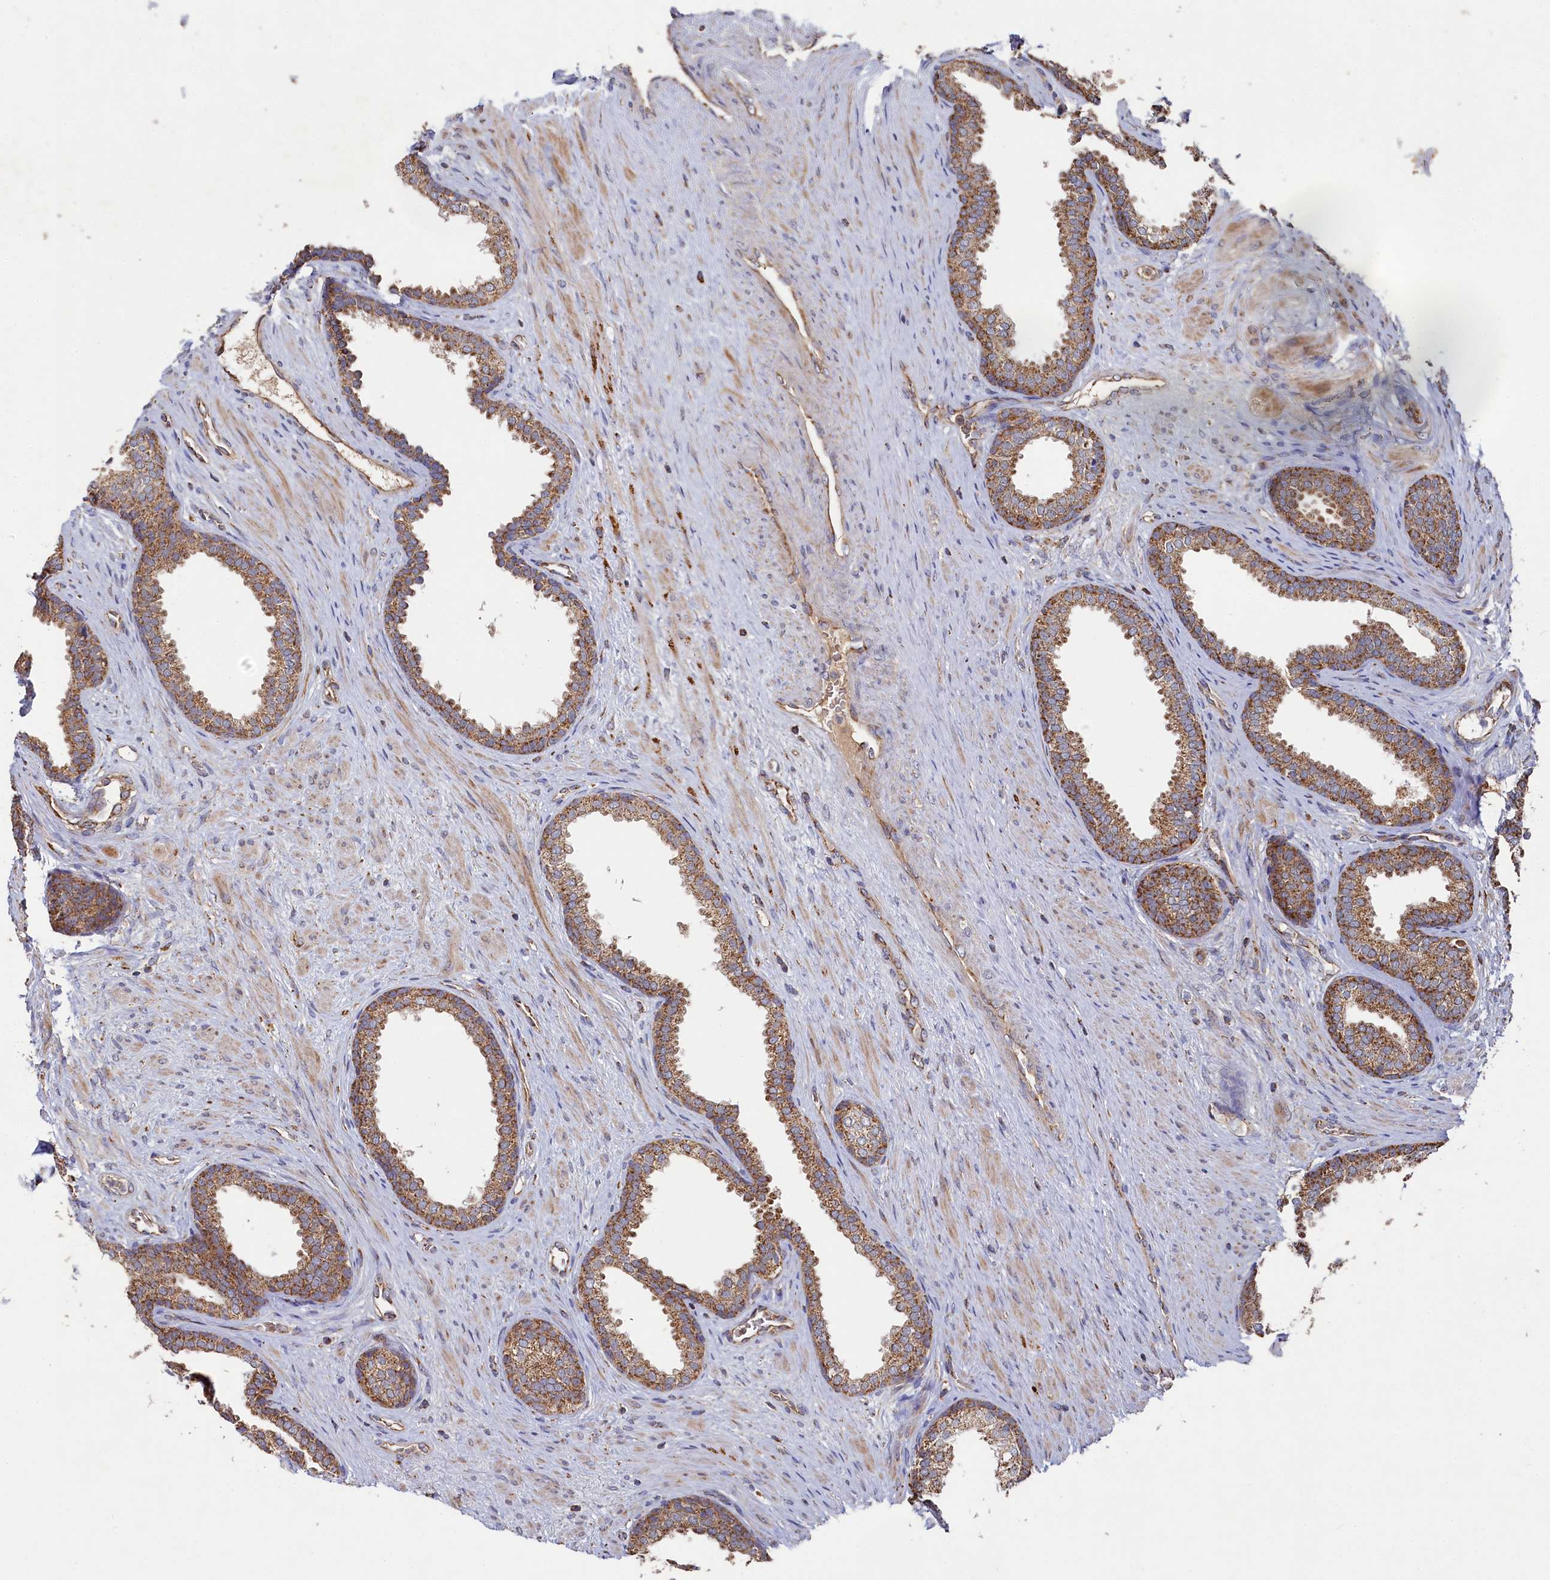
{"staining": {"intensity": "moderate", "quantity": ">75%", "location": "cytoplasmic/membranous"}, "tissue": "prostate", "cell_type": "Glandular cells", "image_type": "normal", "snomed": [{"axis": "morphology", "description": "Normal tissue, NOS"}, {"axis": "topography", "description": "Prostate"}], "caption": "Immunohistochemical staining of unremarkable prostate reveals medium levels of moderate cytoplasmic/membranous expression in approximately >75% of glandular cells. (brown staining indicates protein expression, while blue staining denotes nuclei).", "gene": "HAUS2", "patient": {"sex": "male", "age": 76}}